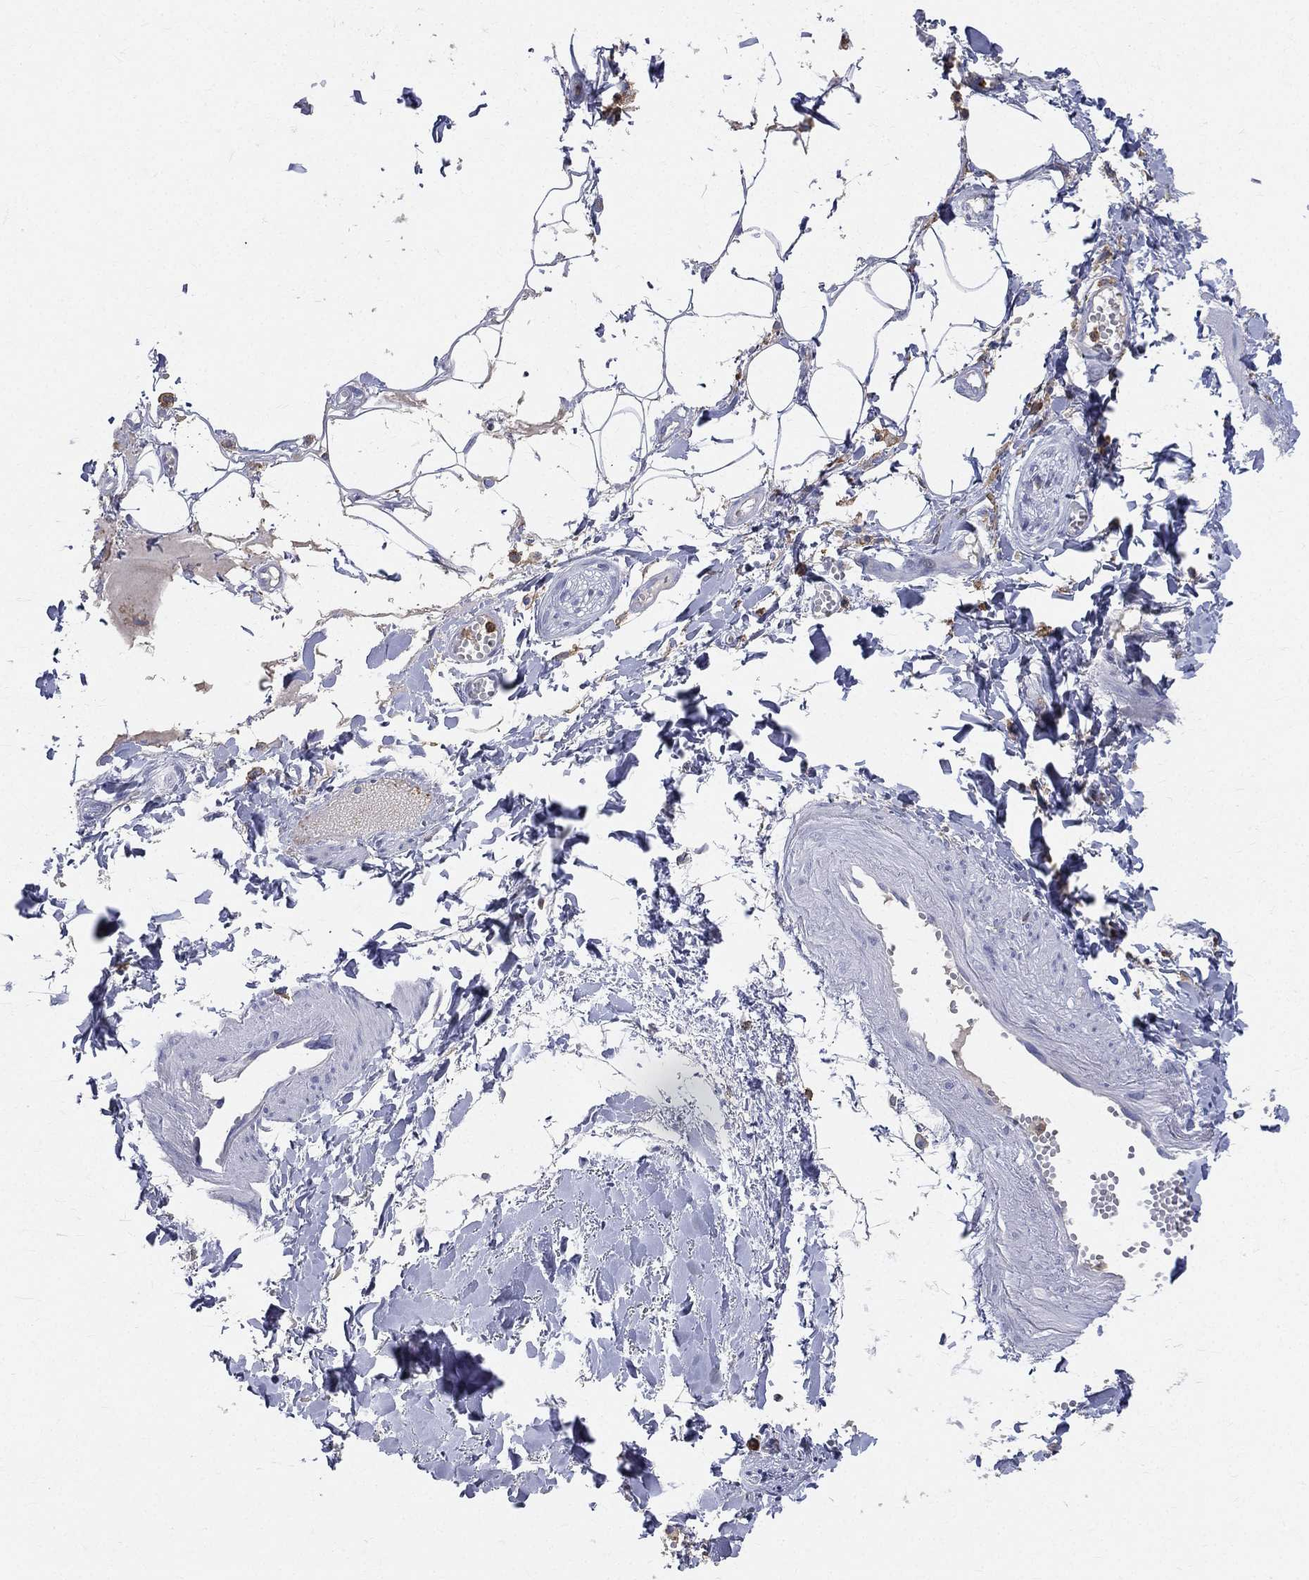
{"staining": {"intensity": "negative", "quantity": "none", "location": "none"}, "tissue": "adipose tissue", "cell_type": "Adipocytes", "image_type": "normal", "snomed": [{"axis": "morphology", "description": "Normal tissue, NOS"}, {"axis": "morphology", "description": "Squamous cell carcinoma, NOS"}, {"axis": "topography", "description": "Cartilage tissue"}, {"axis": "topography", "description": "Lung"}], "caption": "Immunohistochemical staining of unremarkable adipose tissue demonstrates no significant expression in adipocytes. Nuclei are stained in blue.", "gene": "CD33", "patient": {"sex": "male", "age": 66}}